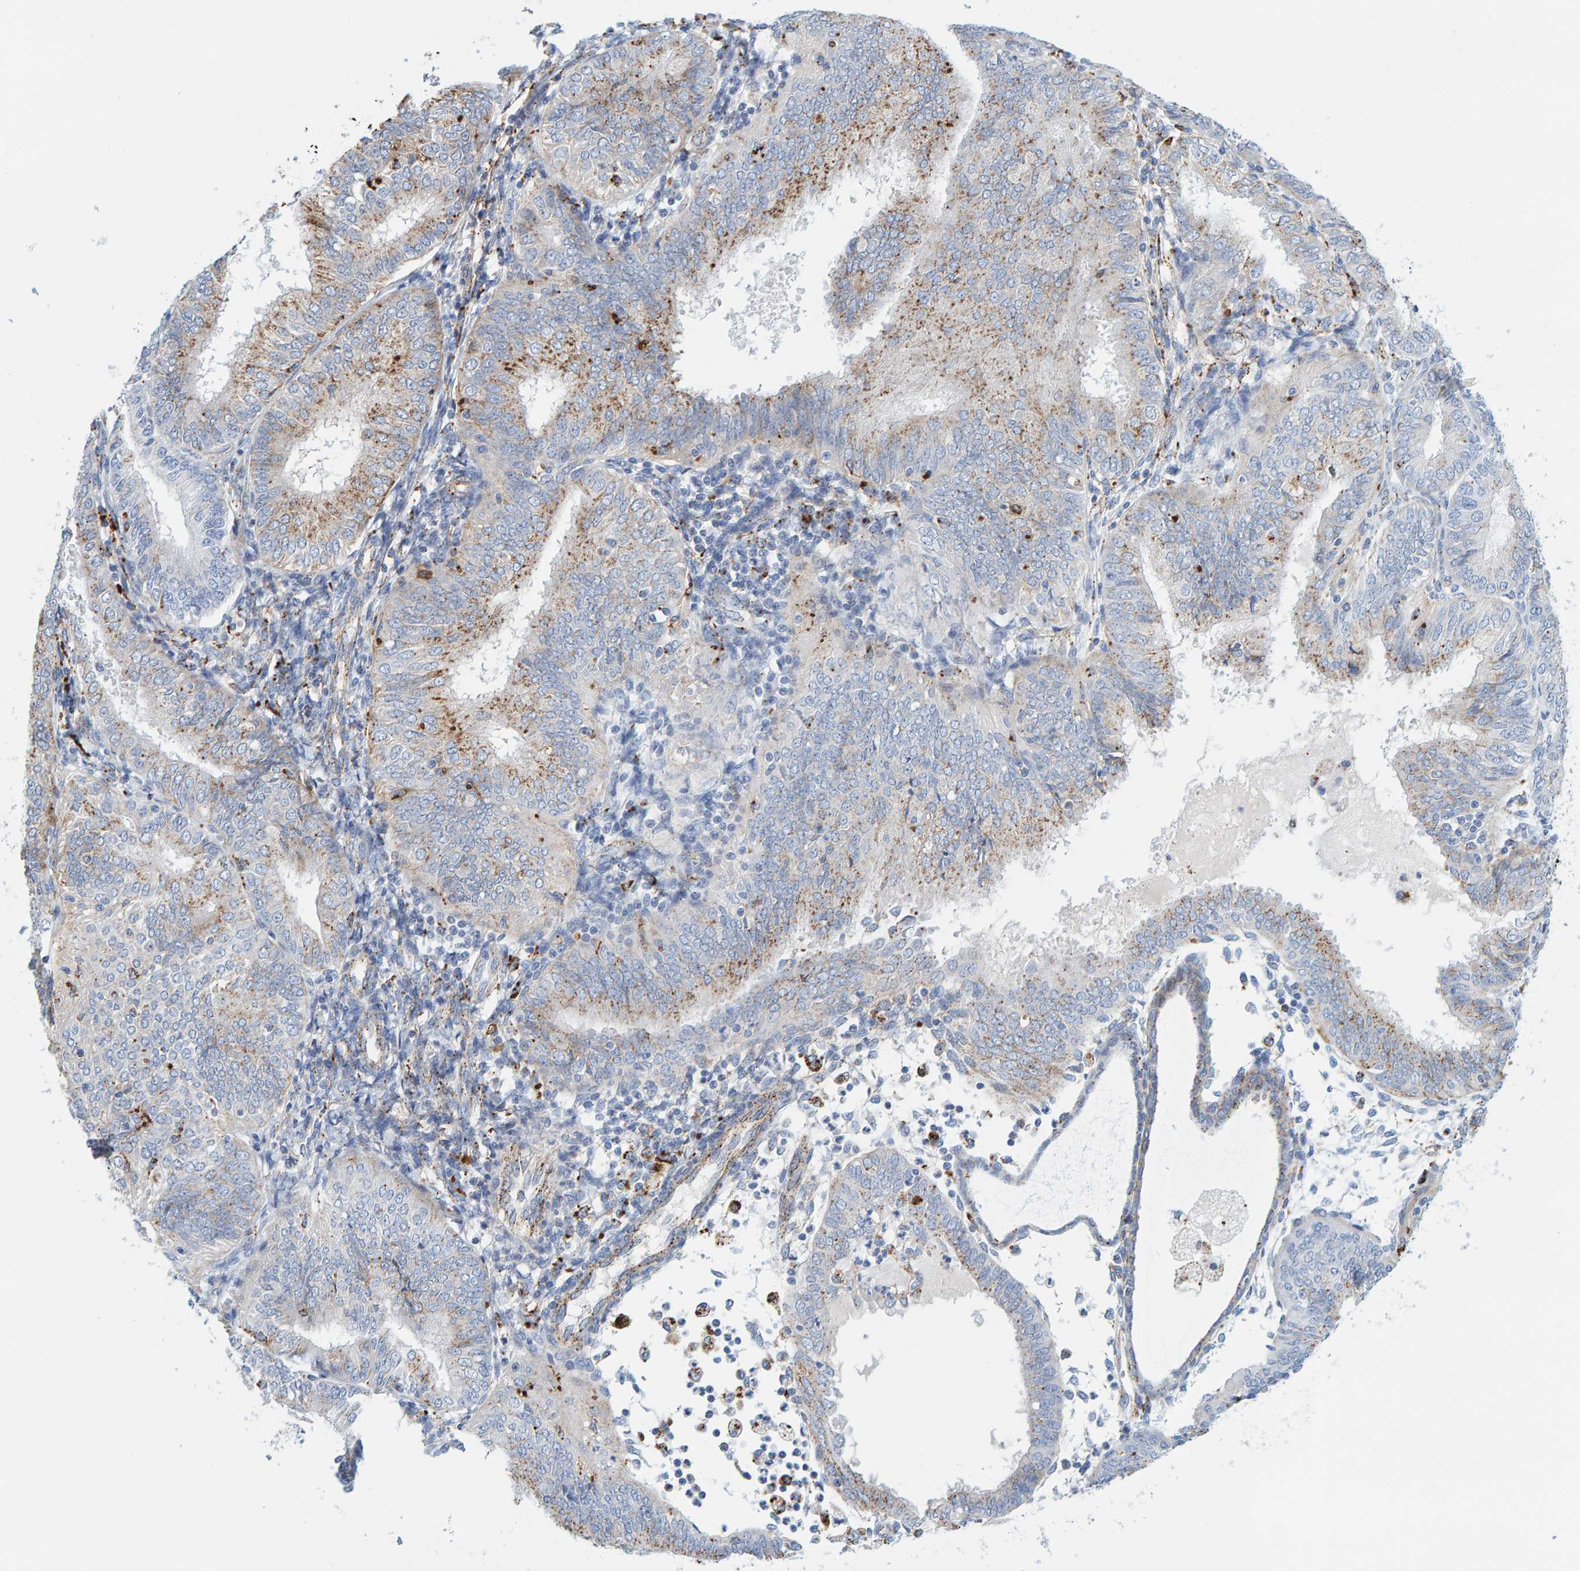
{"staining": {"intensity": "moderate", "quantity": "<25%", "location": "cytoplasmic/membranous"}, "tissue": "endometrial cancer", "cell_type": "Tumor cells", "image_type": "cancer", "snomed": [{"axis": "morphology", "description": "Adenocarcinoma, NOS"}, {"axis": "topography", "description": "Endometrium"}], "caption": "Immunohistochemical staining of human endometrial cancer (adenocarcinoma) displays moderate cytoplasmic/membranous protein staining in about <25% of tumor cells.", "gene": "BIN3", "patient": {"sex": "female", "age": 58}}